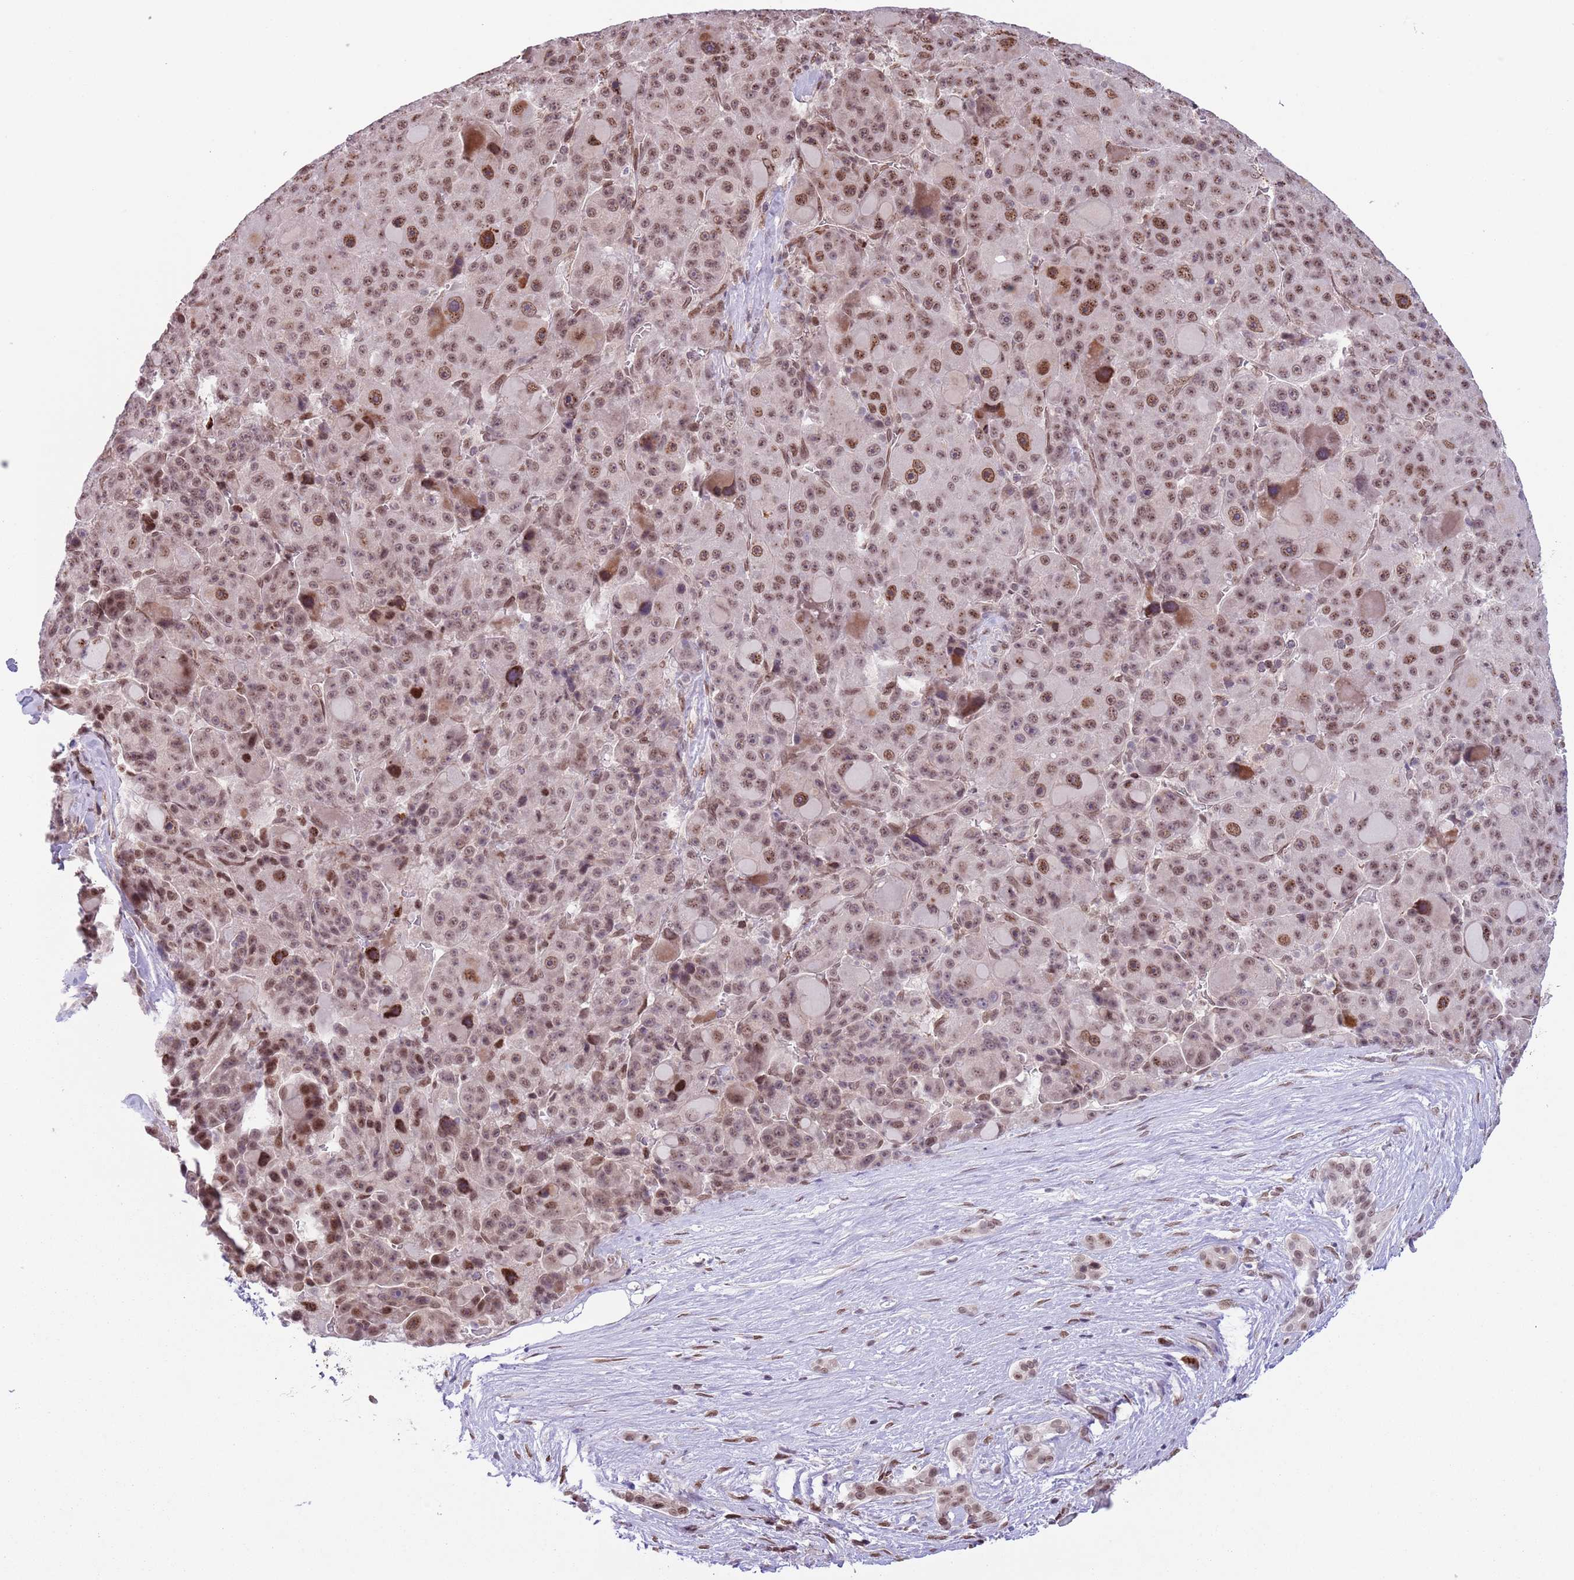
{"staining": {"intensity": "moderate", "quantity": ">75%", "location": "nuclear"}, "tissue": "liver cancer", "cell_type": "Tumor cells", "image_type": "cancer", "snomed": [{"axis": "morphology", "description": "Carcinoma, Hepatocellular, NOS"}, {"axis": "topography", "description": "Liver"}], "caption": "Brown immunohistochemical staining in human hepatocellular carcinoma (liver) demonstrates moderate nuclear staining in about >75% of tumor cells. (Brightfield microscopy of DAB IHC at high magnification).", "gene": "SIPA1L3", "patient": {"sex": "male", "age": 76}}